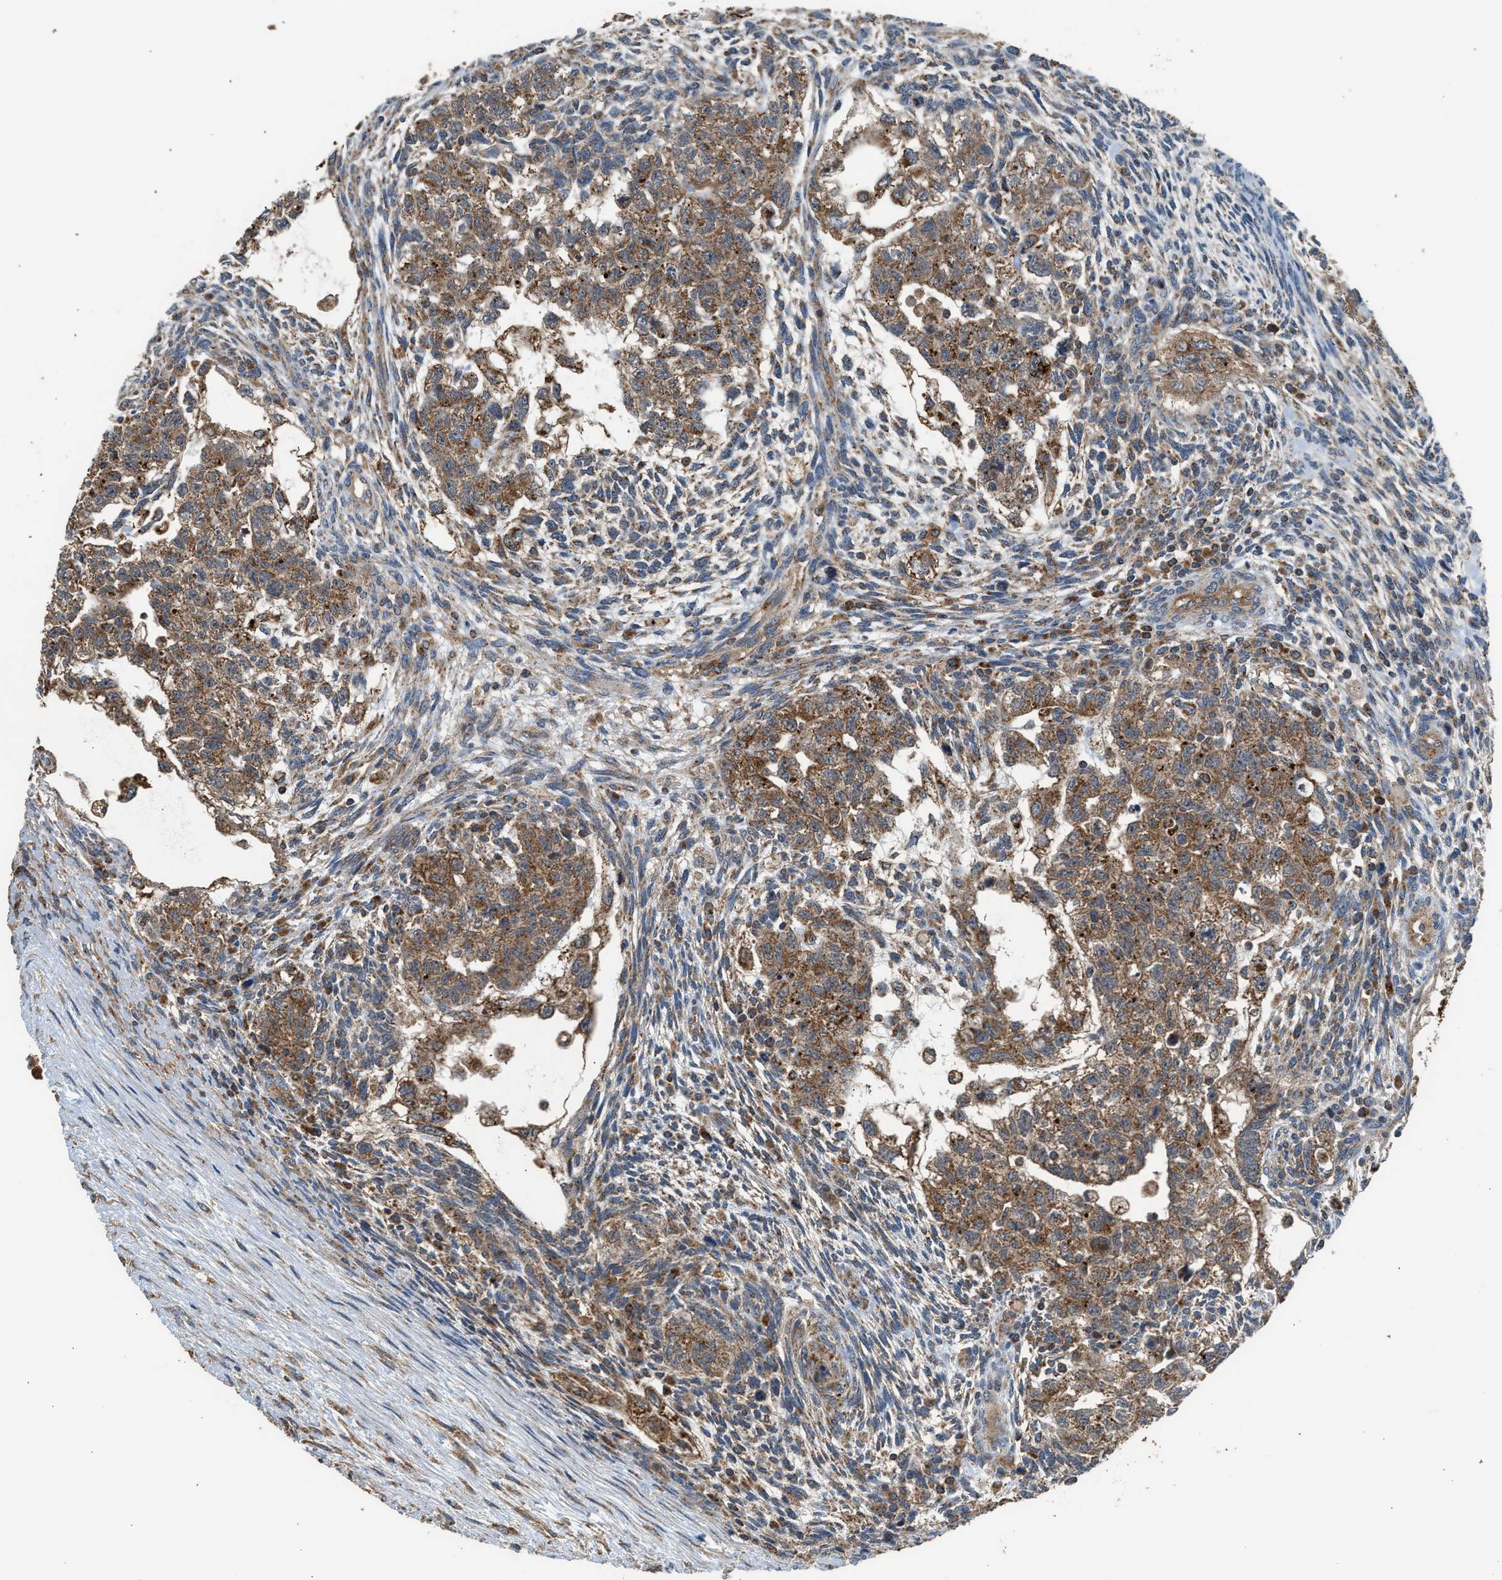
{"staining": {"intensity": "strong", "quantity": ">75%", "location": "cytoplasmic/membranous"}, "tissue": "testis cancer", "cell_type": "Tumor cells", "image_type": "cancer", "snomed": [{"axis": "morphology", "description": "Normal tissue, NOS"}, {"axis": "morphology", "description": "Carcinoma, Embryonal, NOS"}, {"axis": "topography", "description": "Testis"}], "caption": "Human testis cancer (embryonal carcinoma) stained for a protein (brown) exhibits strong cytoplasmic/membranous positive expression in approximately >75% of tumor cells.", "gene": "STARD3", "patient": {"sex": "male", "age": 36}}